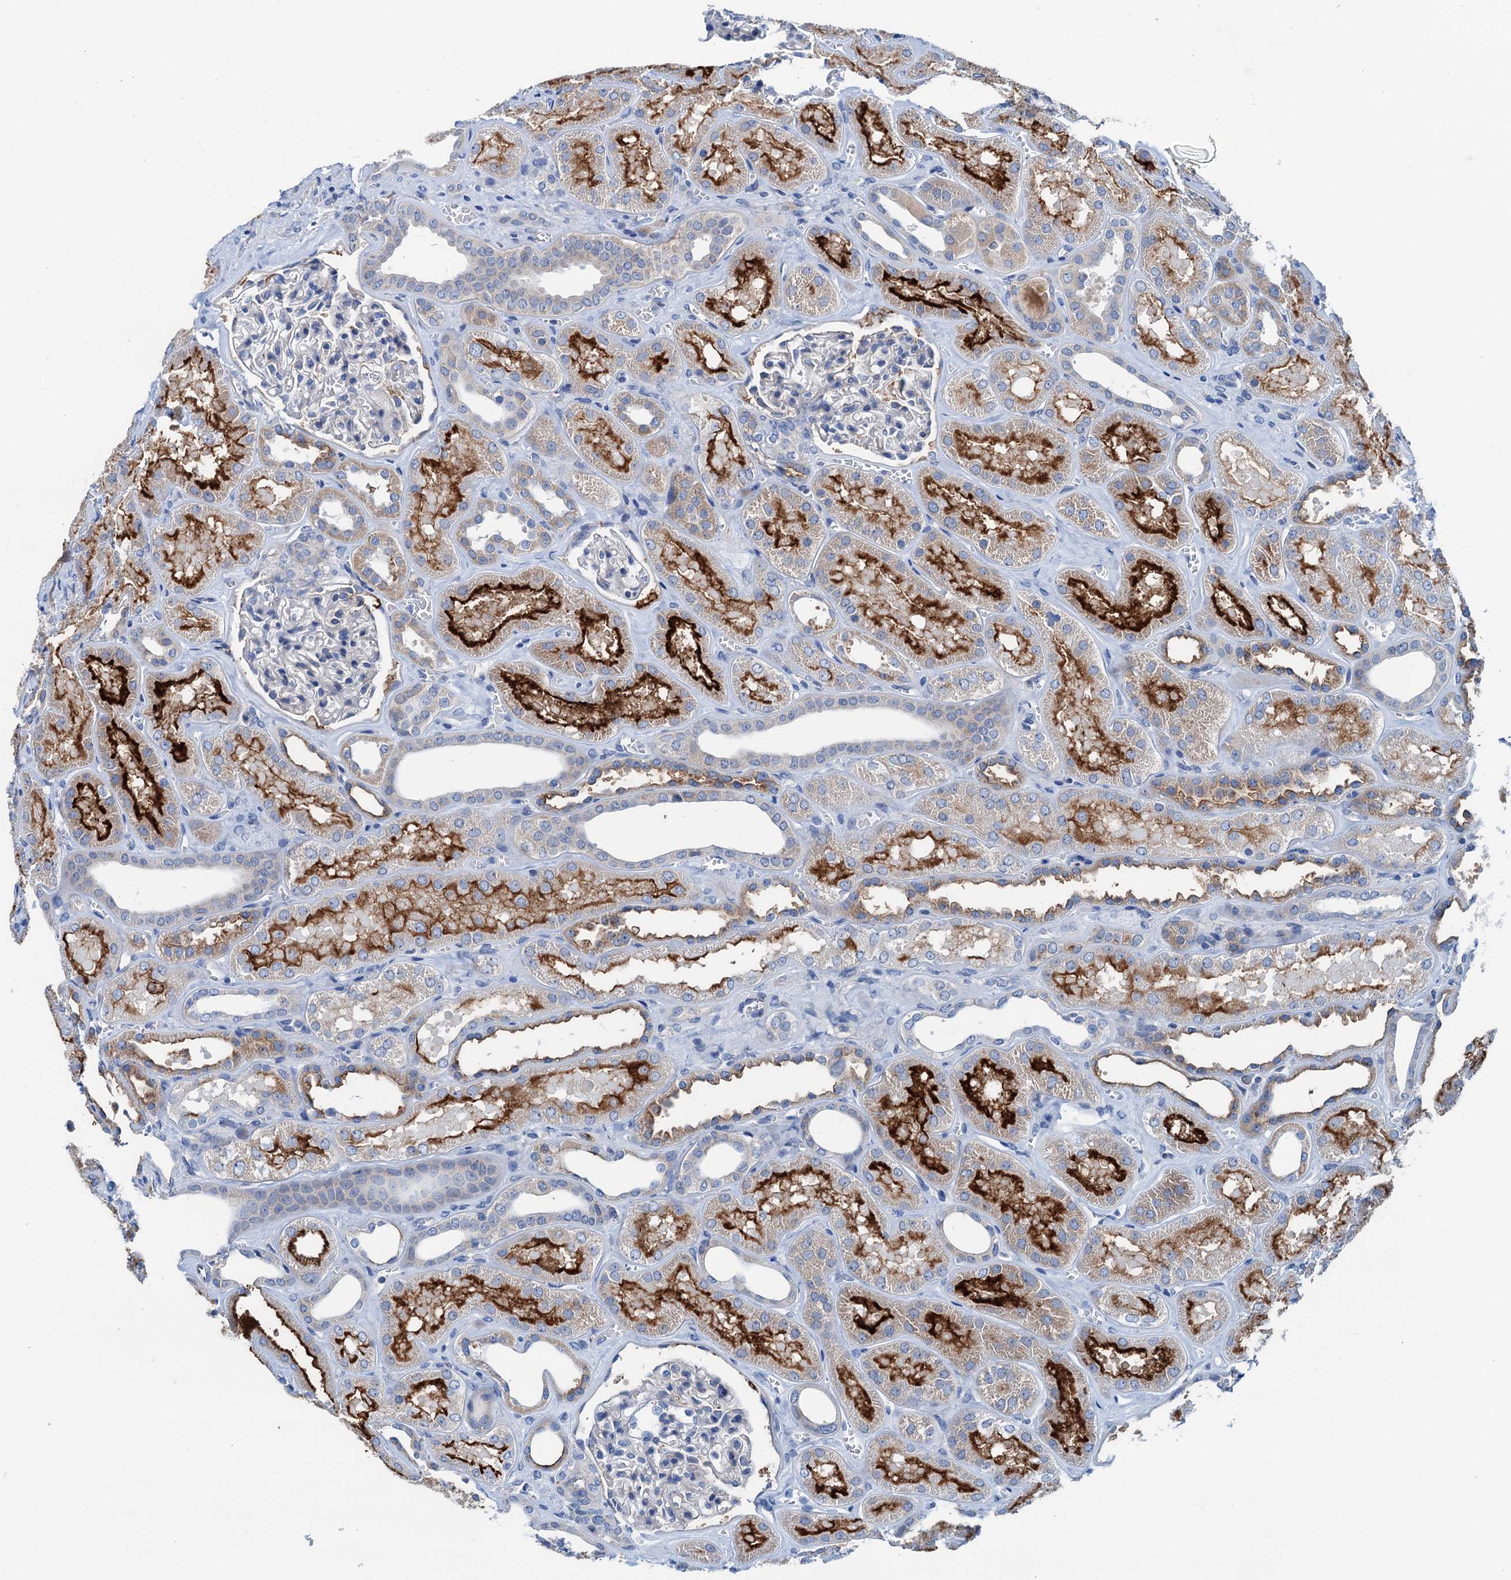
{"staining": {"intensity": "negative", "quantity": "none", "location": "none"}, "tissue": "kidney", "cell_type": "Cells in glomeruli", "image_type": "normal", "snomed": [{"axis": "morphology", "description": "Normal tissue, NOS"}, {"axis": "morphology", "description": "Adenocarcinoma, NOS"}, {"axis": "topography", "description": "Kidney"}], "caption": "The histopathology image exhibits no staining of cells in glomeruli in benign kidney. Brightfield microscopy of IHC stained with DAB (3,3'-diaminobenzidine) (brown) and hematoxylin (blue), captured at high magnification.", "gene": "KNDC1", "patient": {"sex": "female", "age": 68}}